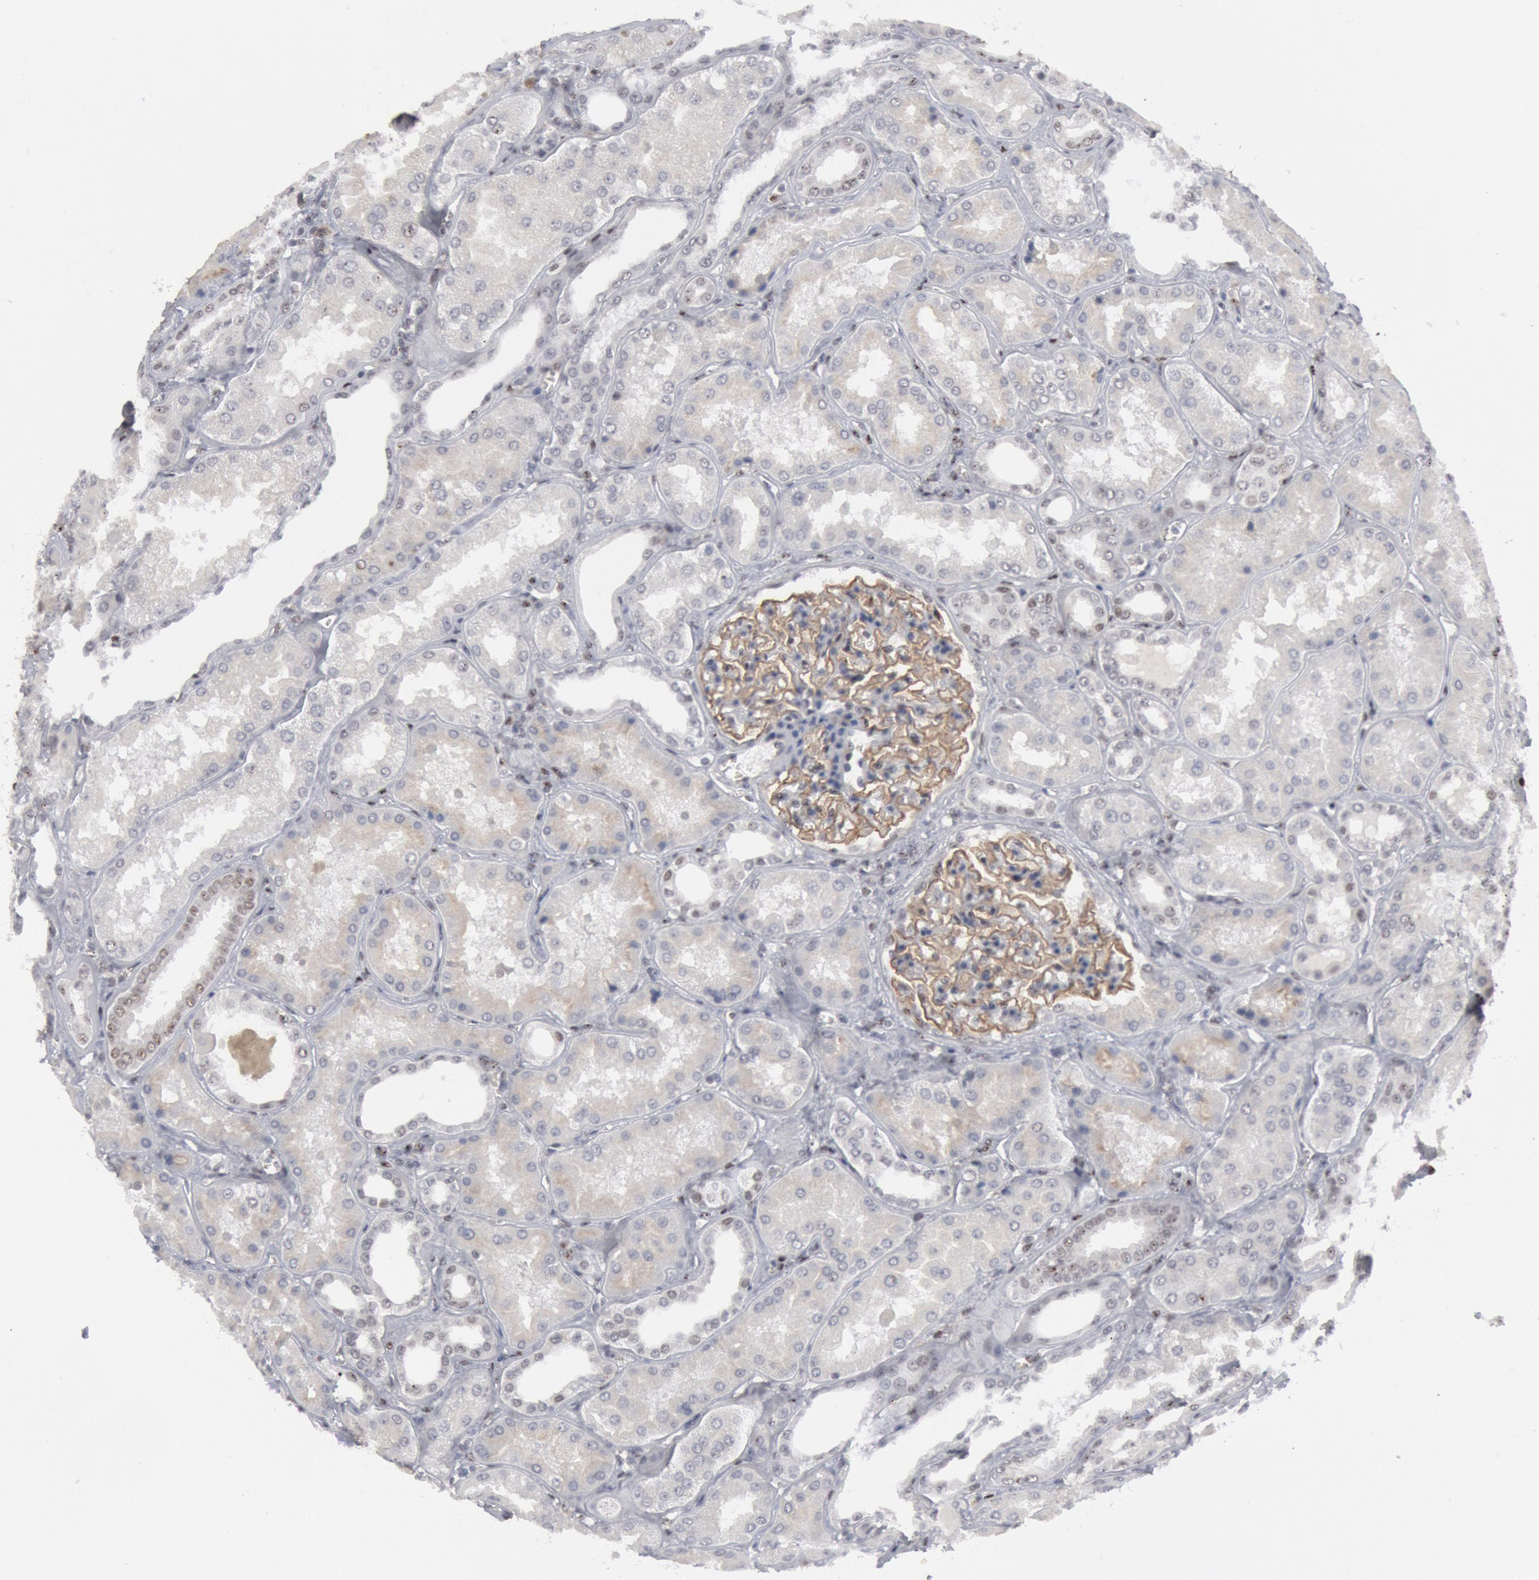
{"staining": {"intensity": "weak", "quantity": "25%-75%", "location": "nuclear"}, "tissue": "kidney", "cell_type": "Cells in glomeruli", "image_type": "normal", "snomed": [{"axis": "morphology", "description": "Normal tissue, NOS"}, {"axis": "topography", "description": "Kidney"}], "caption": "This micrograph reveals immunohistochemistry staining of unremarkable kidney, with low weak nuclear positivity in about 25%-75% of cells in glomeruli.", "gene": "FOXO1", "patient": {"sex": "female", "age": 56}}